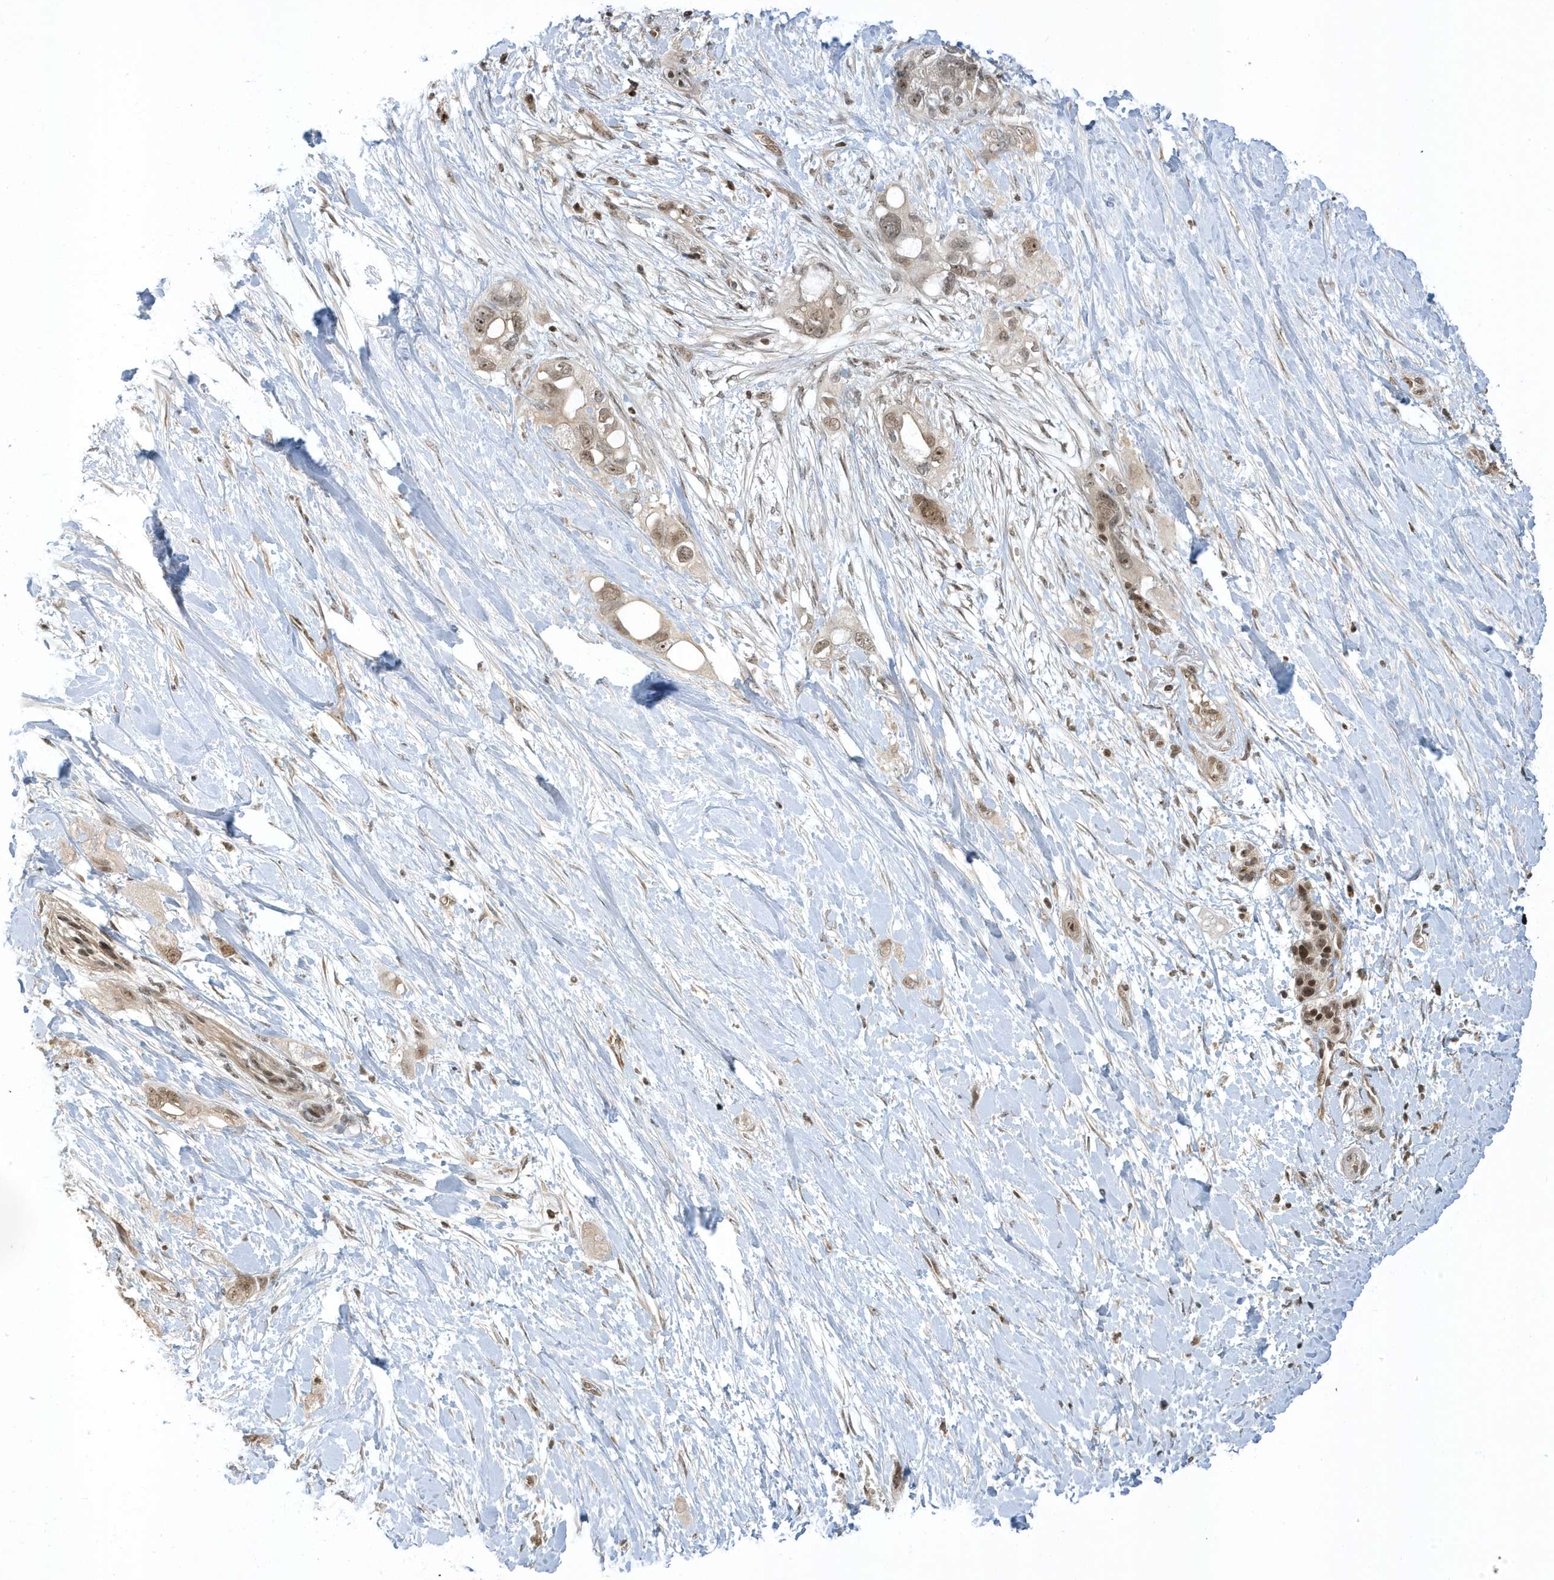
{"staining": {"intensity": "moderate", "quantity": "25%-75%", "location": "nuclear"}, "tissue": "pancreatic cancer", "cell_type": "Tumor cells", "image_type": "cancer", "snomed": [{"axis": "morphology", "description": "Adenocarcinoma, NOS"}, {"axis": "topography", "description": "Pancreas"}], "caption": "Pancreatic cancer stained for a protein demonstrates moderate nuclear positivity in tumor cells. (IHC, brightfield microscopy, high magnification).", "gene": "ZNF740", "patient": {"sex": "female", "age": 56}}